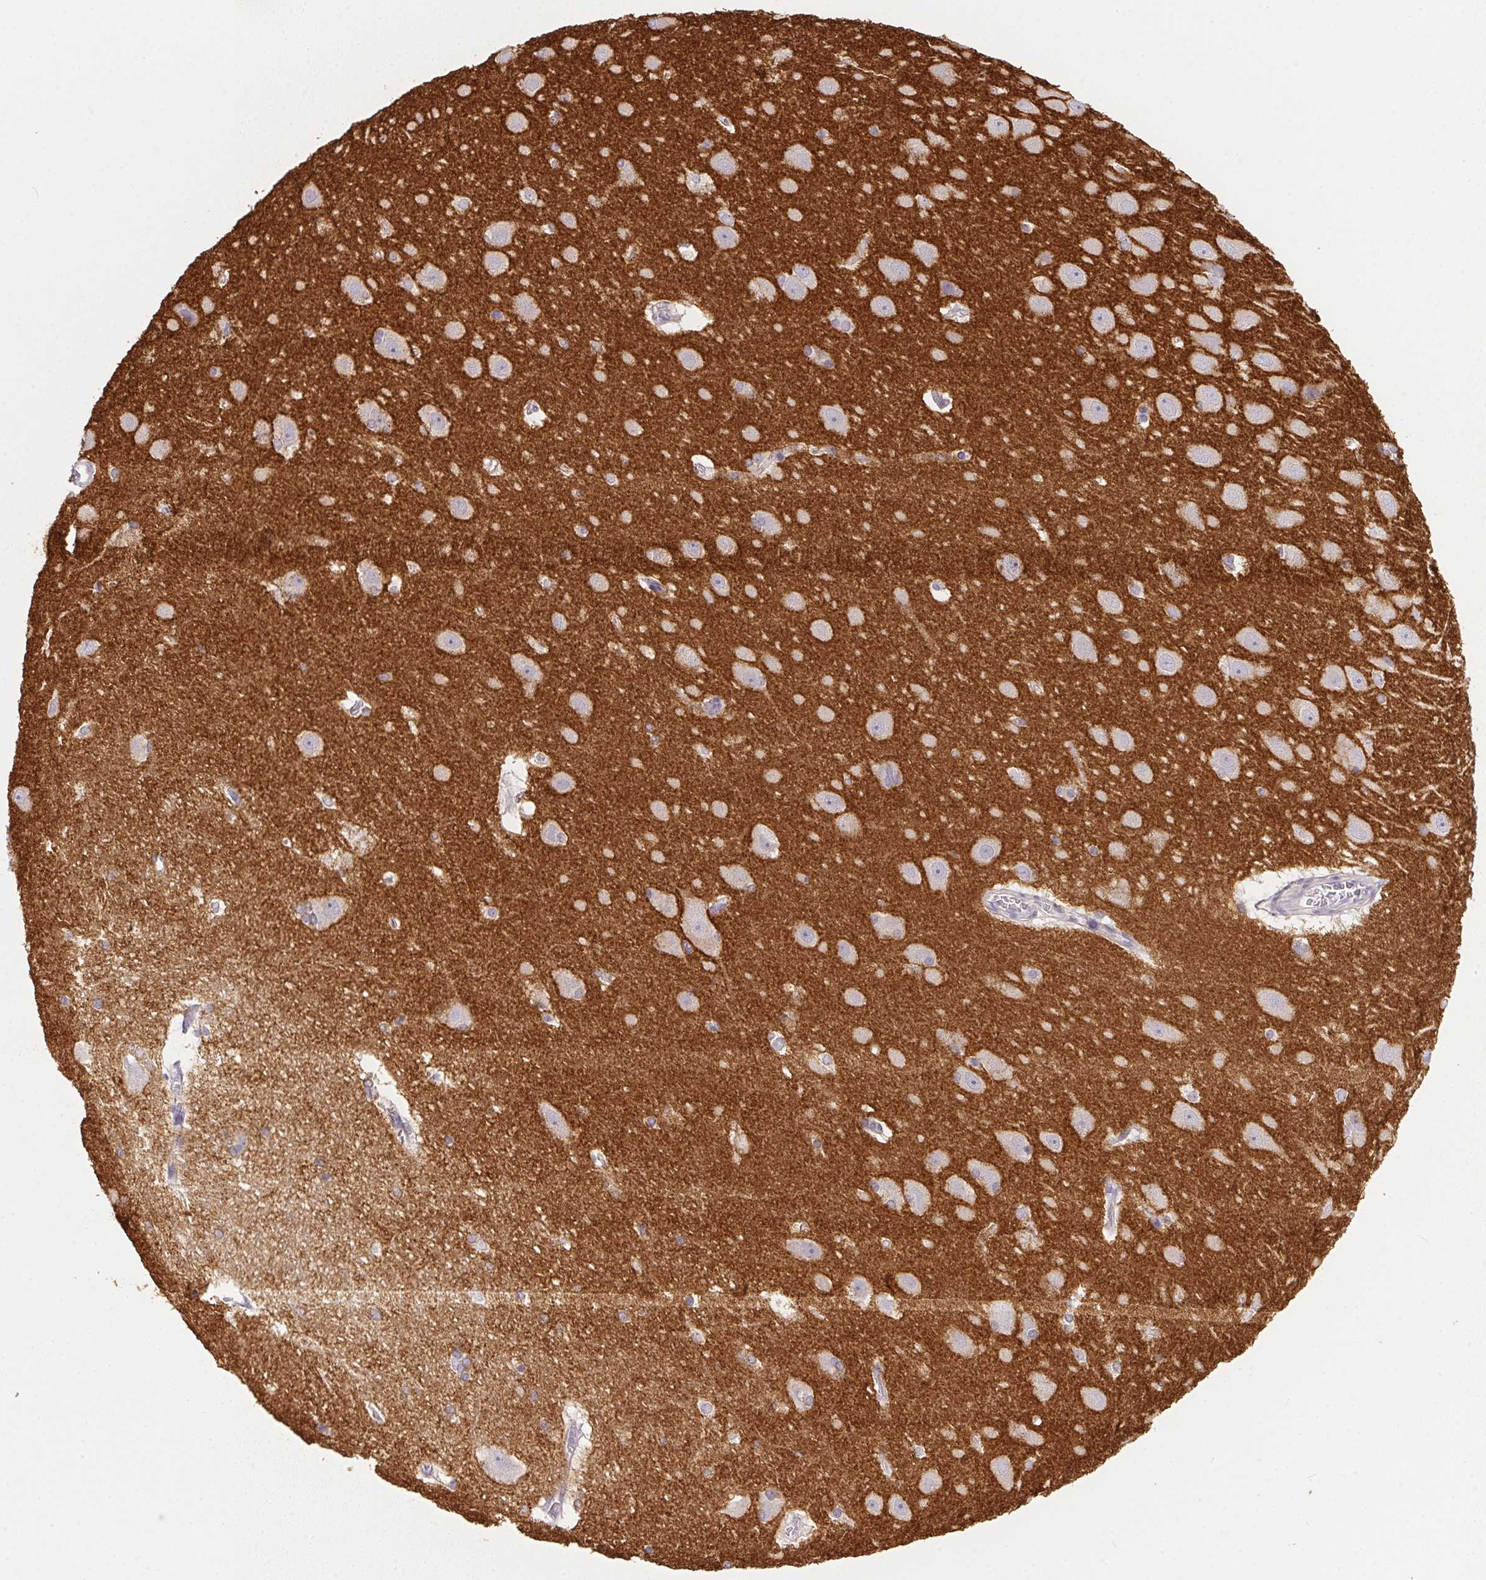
{"staining": {"intensity": "weak", "quantity": "<25%", "location": "cytoplasmic/membranous"}, "tissue": "hippocampus", "cell_type": "Glial cells", "image_type": "normal", "snomed": [{"axis": "morphology", "description": "Normal tissue, NOS"}, {"axis": "topography", "description": "Cerebral cortex"}, {"axis": "topography", "description": "Hippocampus"}], "caption": "IHC of unremarkable hippocampus demonstrates no staining in glial cells.", "gene": "SLC17A7", "patient": {"sex": "female", "age": 19}}